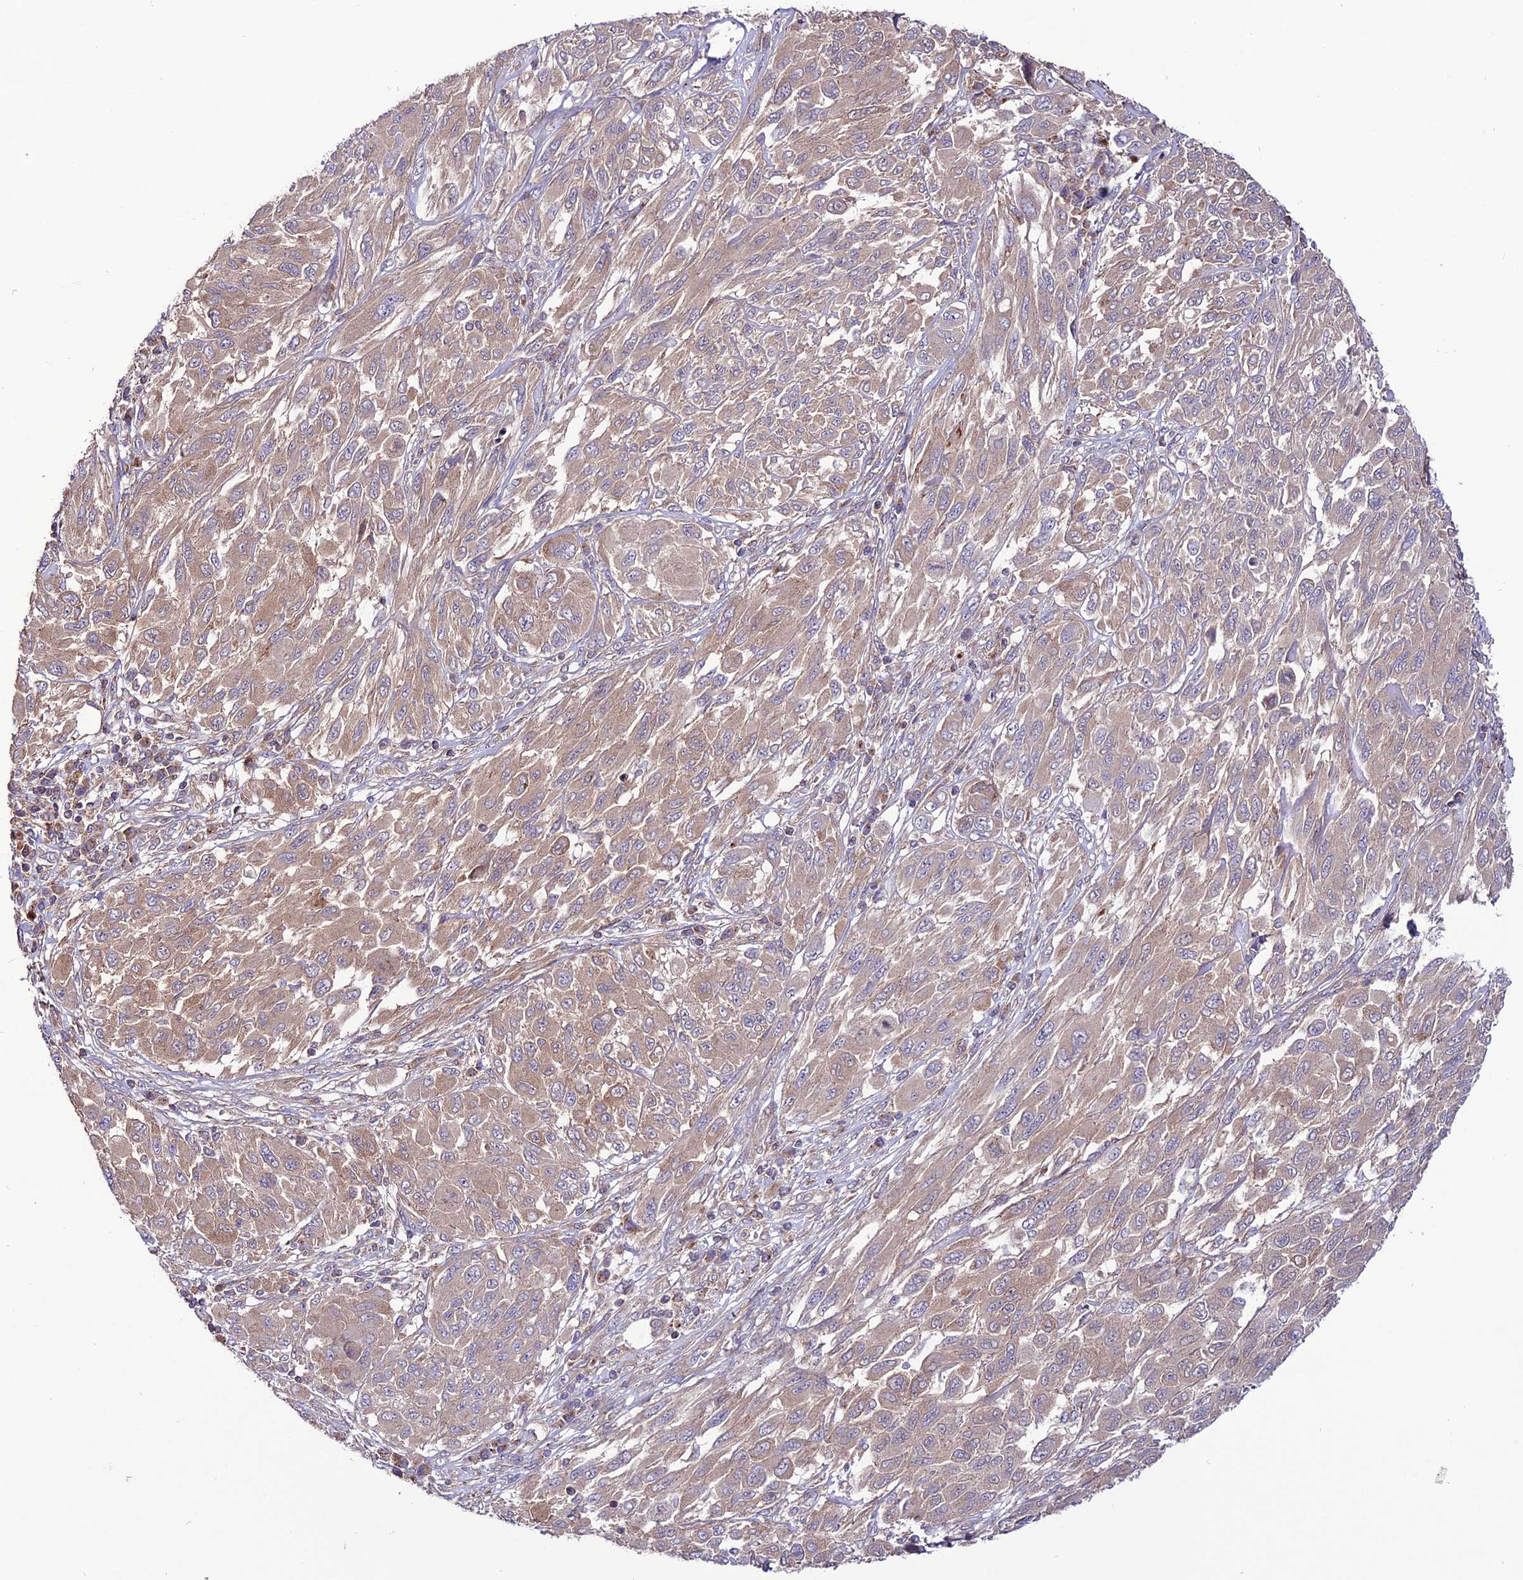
{"staining": {"intensity": "weak", "quantity": ">75%", "location": "cytoplasmic/membranous"}, "tissue": "melanoma", "cell_type": "Tumor cells", "image_type": "cancer", "snomed": [{"axis": "morphology", "description": "Malignant melanoma, NOS"}, {"axis": "topography", "description": "Skin"}], "caption": "Immunohistochemistry staining of melanoma, which exhibits low levels of weak cytoplasmic/membranous positivity in approximately >75% of tumor cells indicating weak cytoplasmic/membranous protein staining. The staining was performed using DAB (3,3'-diaminobenzidine) (brown) for protein detection and nuclei were counterstained in hematoxylin (blue).", "gene": "PPIL3", "patient": {"sex": "female", "age": 91}}